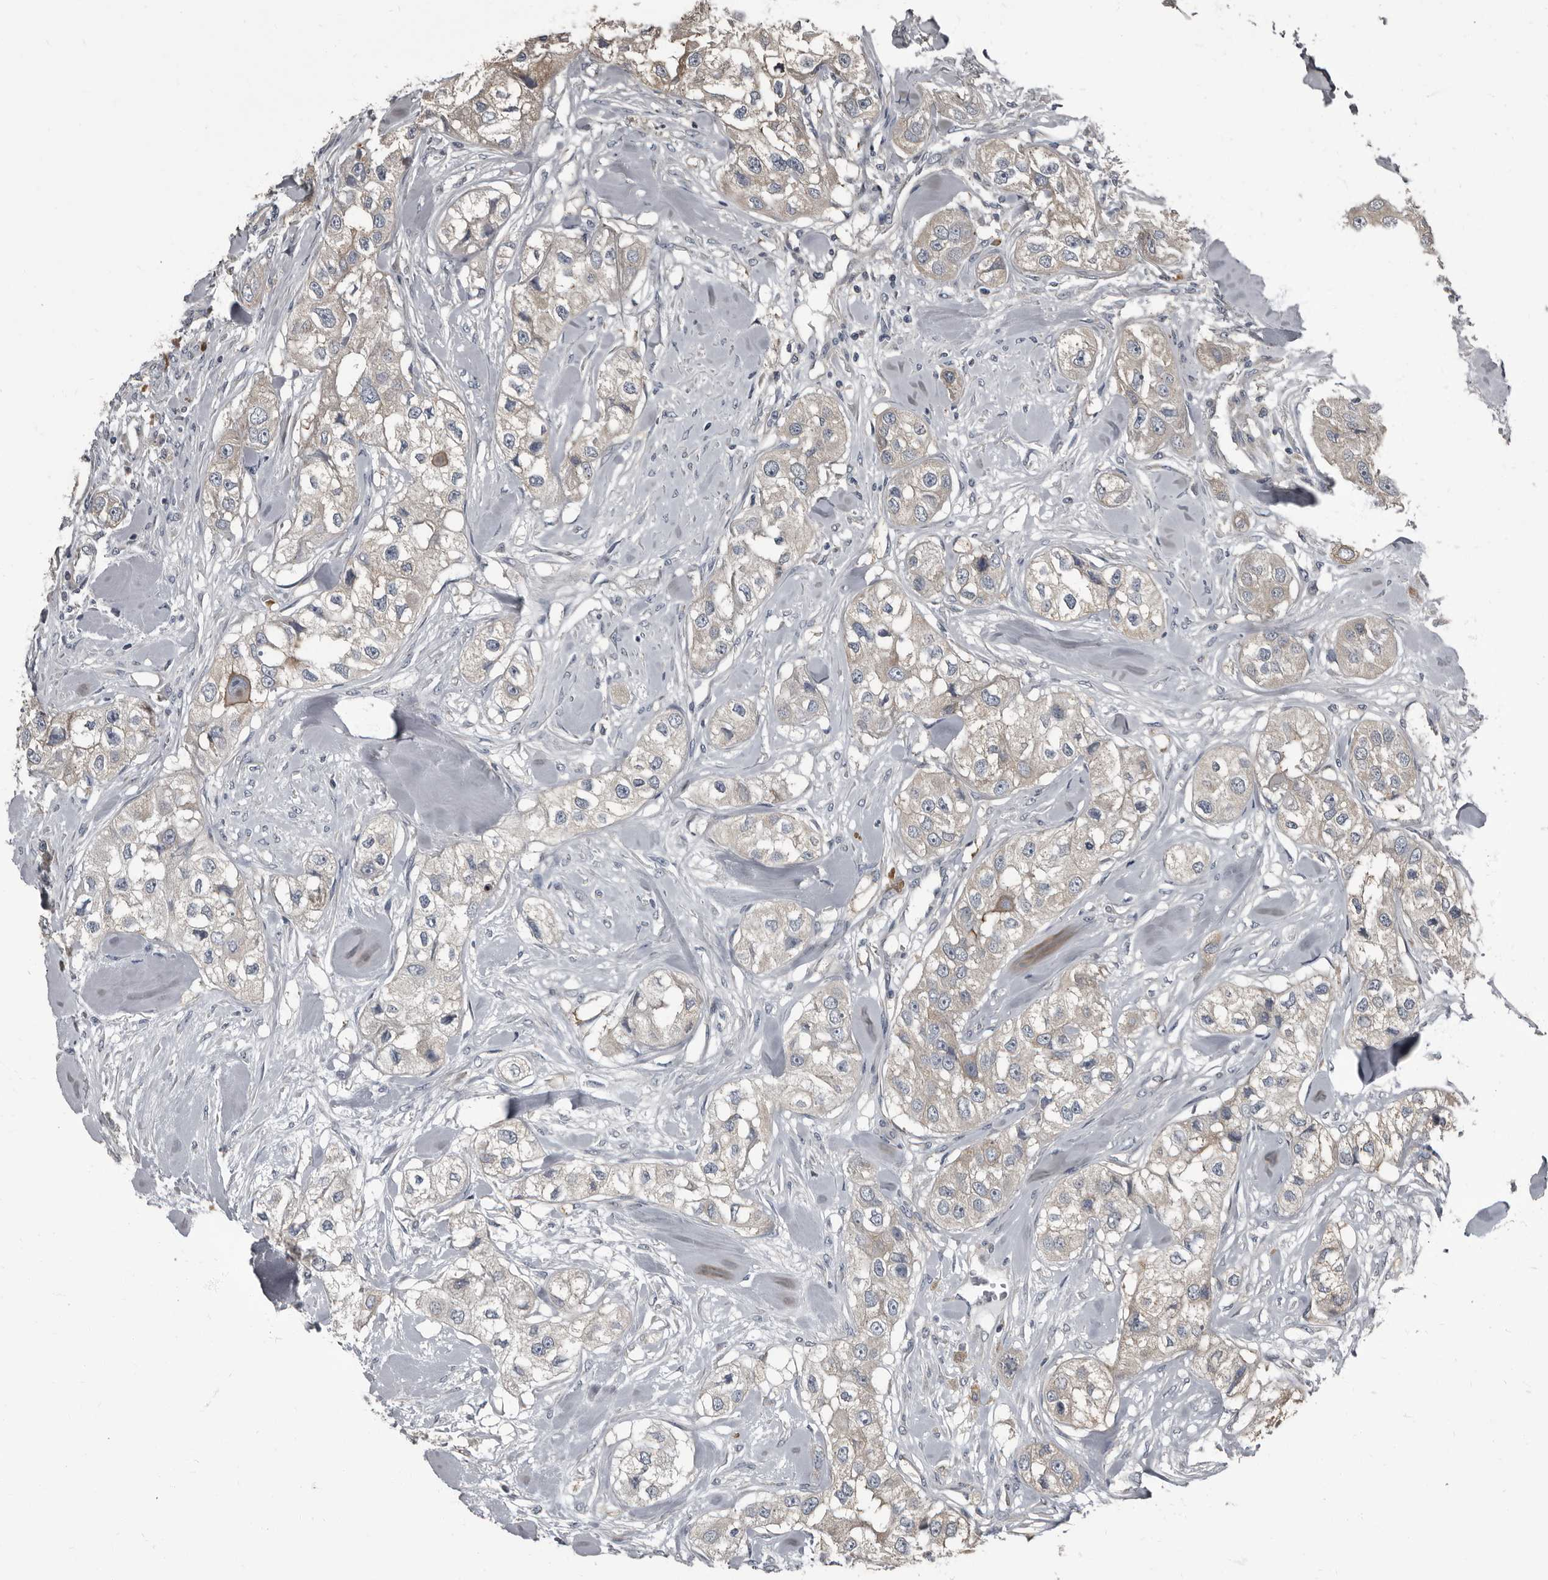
{"staining": {"intensity": "weak", "quantity": "25%-75%", "location": "cytoplasmic/membranous"}, "tissue": "head and neck cancer", "cell_type": "Tumor cells", "image_type": "cancer", "snomed": [{"axis": "morphology", "description": "Normal tissue, NOS"}, {"axis": "morphology", "description": "Squamous cell carcinoma, NOS"}, {"axis": "topography", "description": "Skeletal muscle"}, {"axis": "topography", "description": "Head-Neck"}], "caption": "This is a photomicrograph of IHC staining of head and neck cancer (squamous cell carcinoma), which shows weak staining in the cytoplasmic/membranous of tumor cells.", "gene": "TPD52L1", "patient": {"sex": "male", "age": 51}}